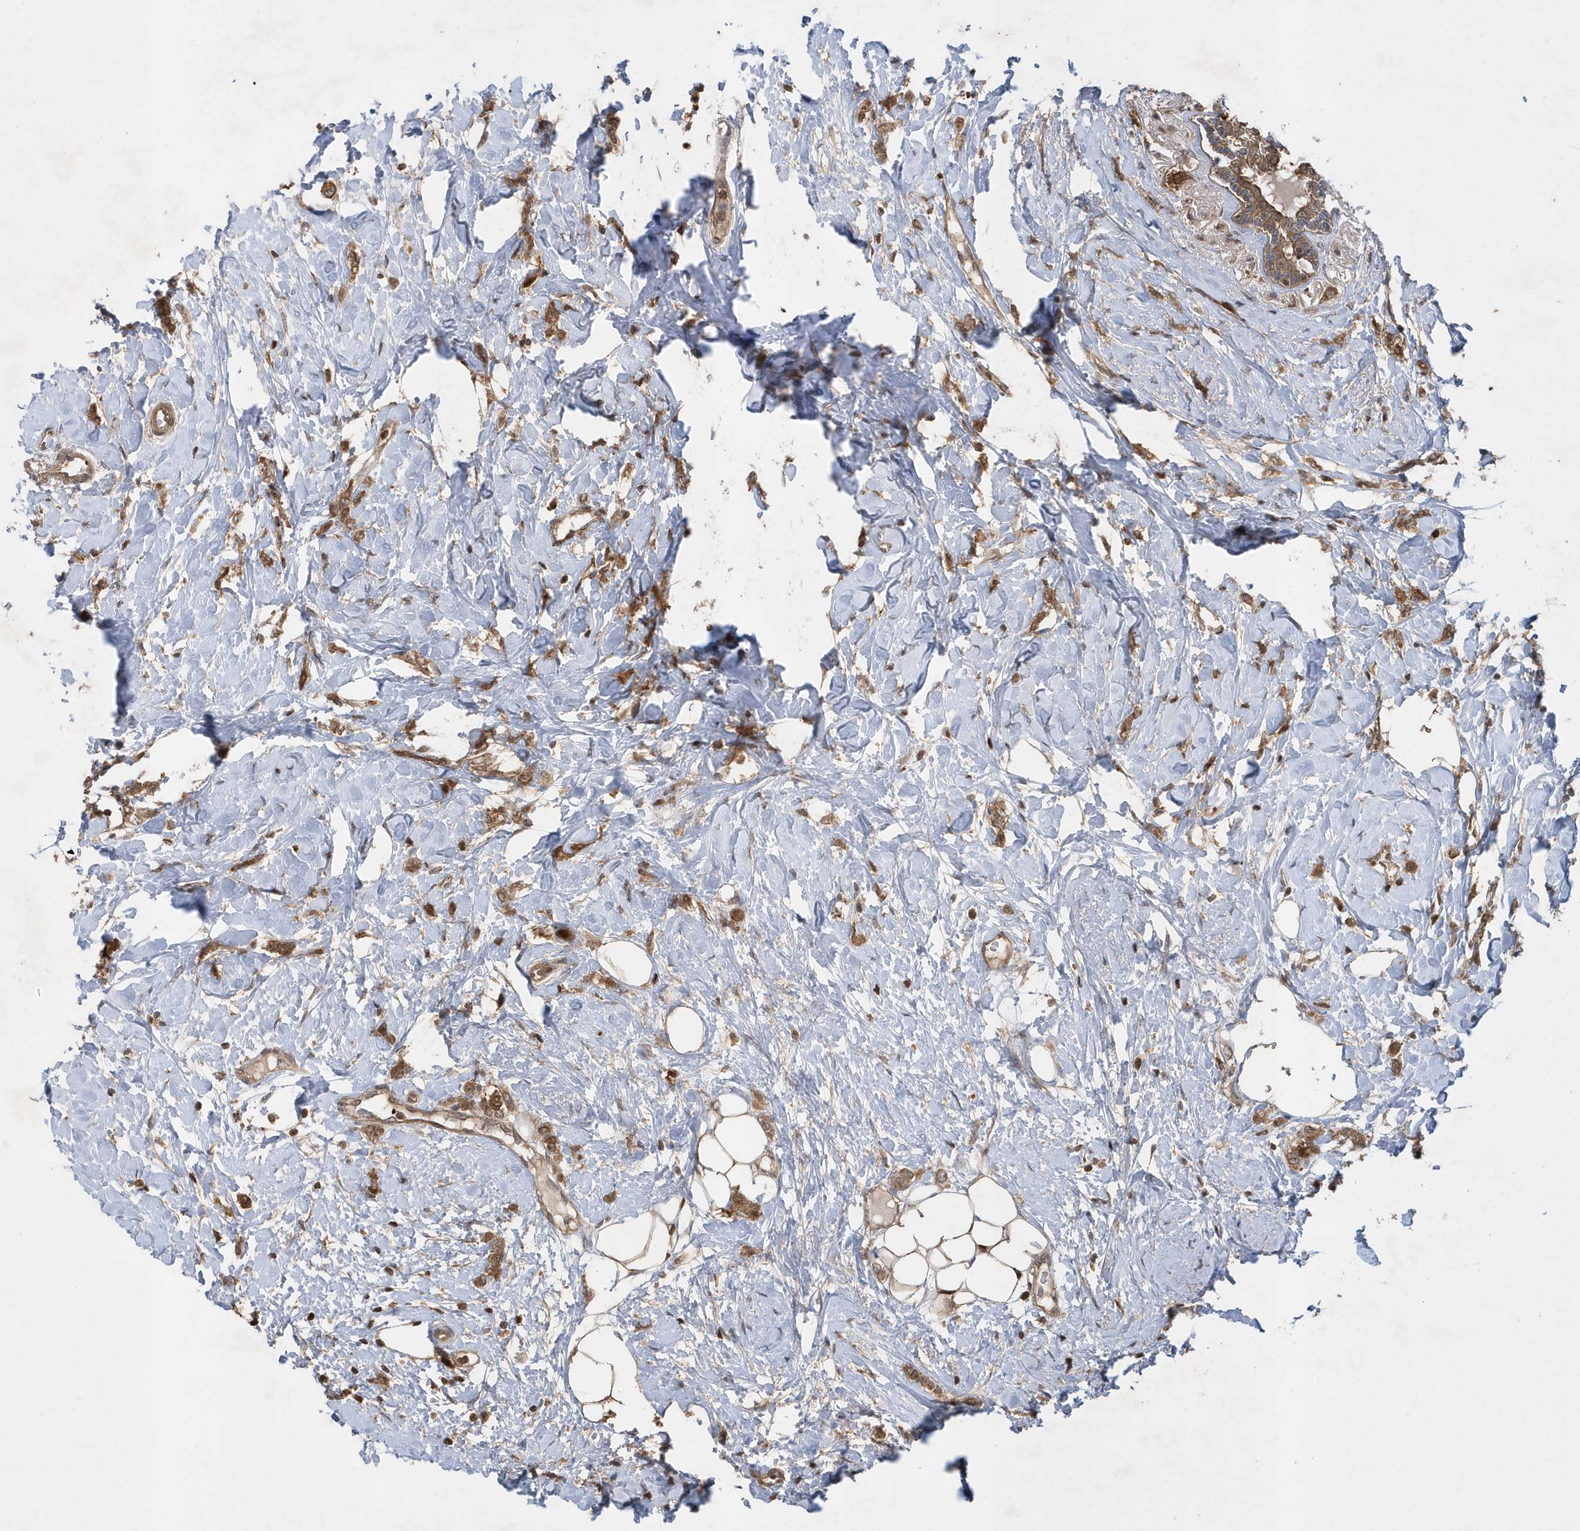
{"staining": {"intensity": "moderate", "quantity": ">75%", "location": "cytoplasmic/membranous"}, "tissue": "breast cancer", "cell_type": "Tumor cells", "image_type": "cancer", "snomed": [{"axis": "morphology", "description": "Normal tissue, NOS"}, {"axis": "morphology", "description": "Lobular carcinoma"}, {"axis": "topography", "description": "Breast"}], "caption": "A photomicrograph showing moderate cytoplasmic/membranous expression in approximately >75% of tumor cells in lobular carcinoma (breast), as visualized by brown immunohistochemical staining.", "gene": "ACYP1", "patient": {"sex": "female", "age": 47}}